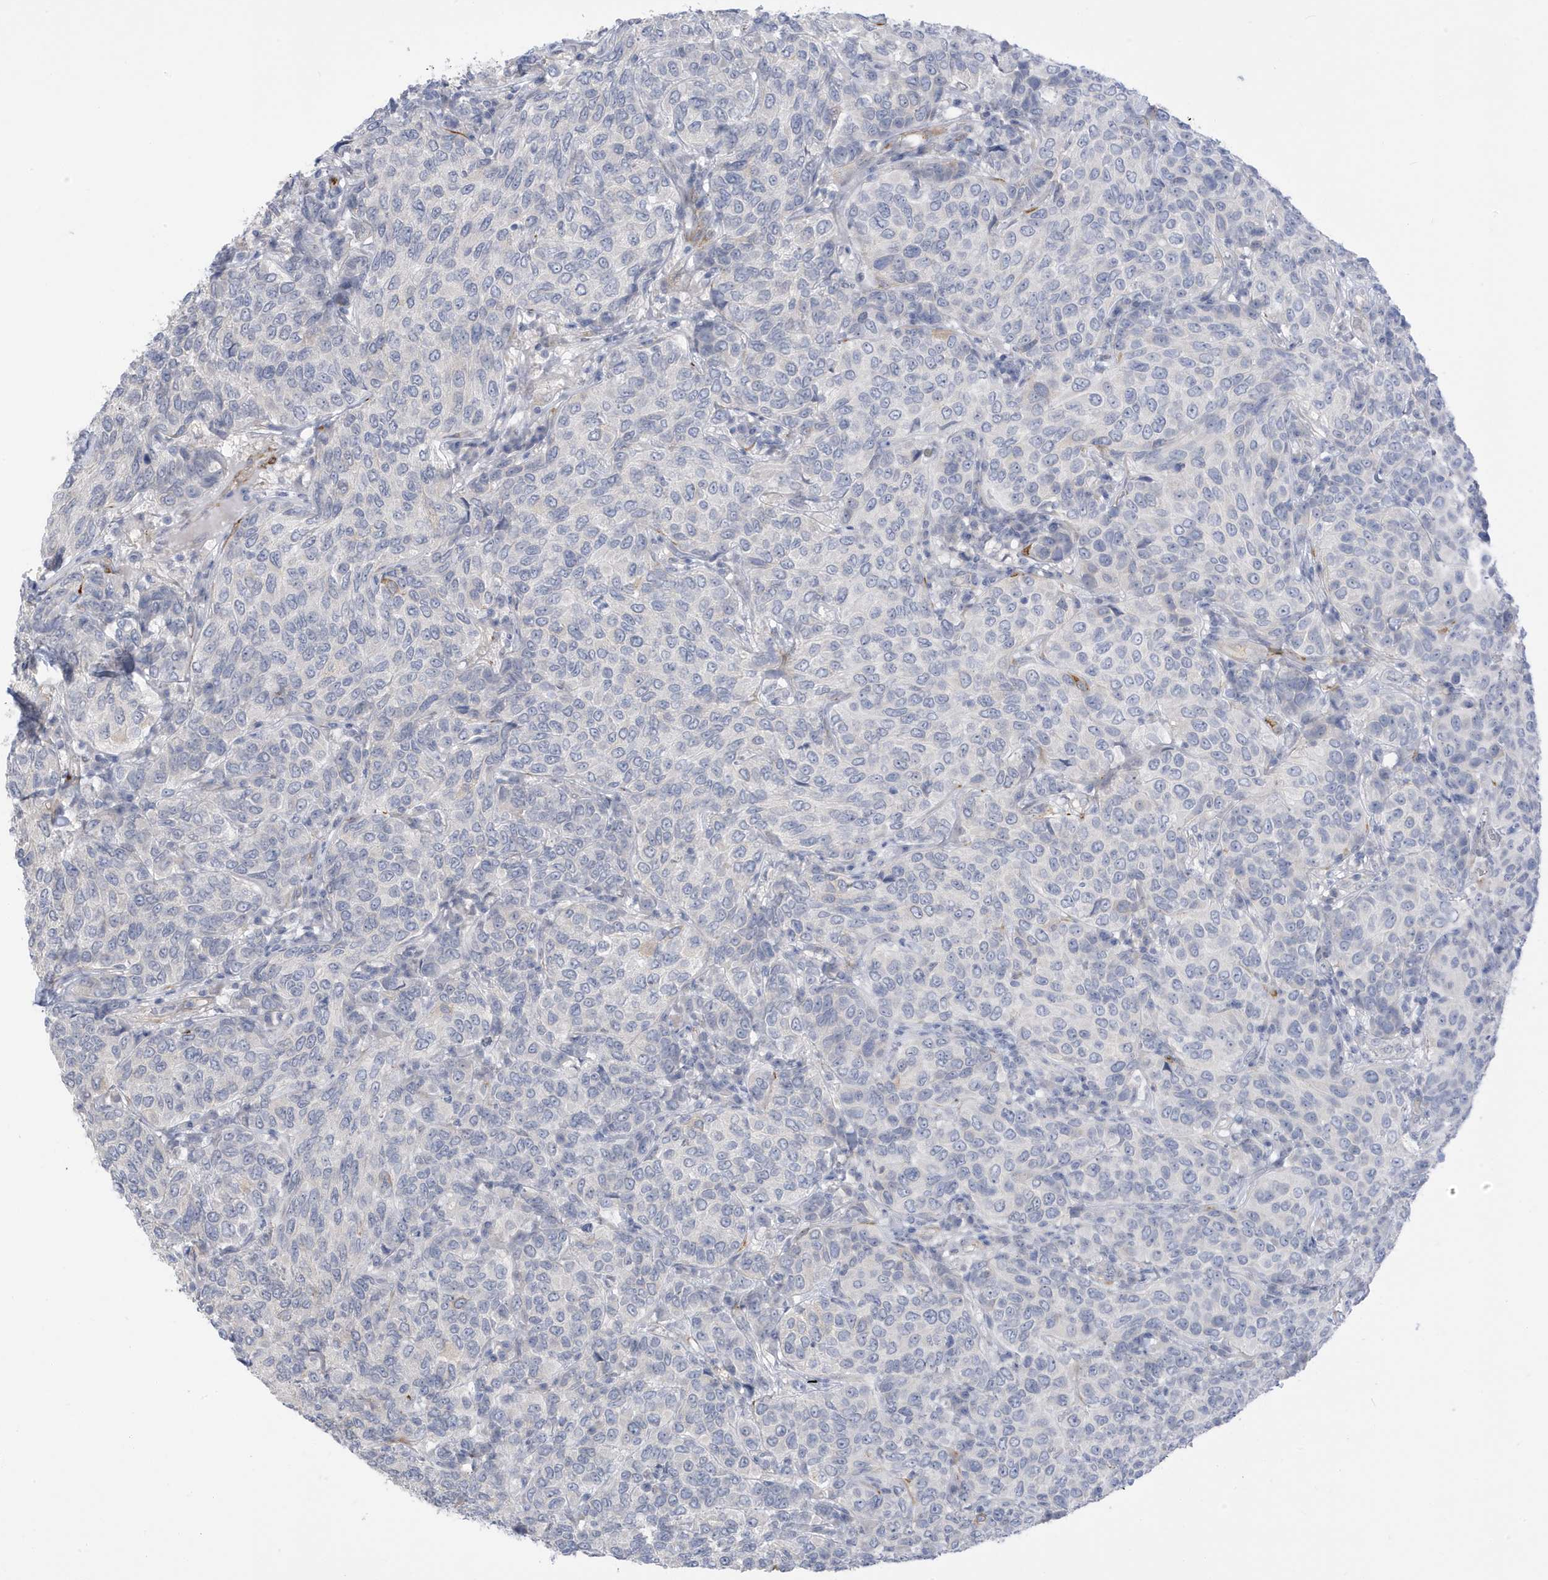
{"staining": {"intensity": "negative", "quantity": "none", "location": "none"}, "tissue": "breast cancer", "cell_type": "Tumor cells", "image_type": "cancer", "snomed": [{"axis": "morphology", "description": "Duct carcinoma"}, {"axis": "topography", "description": "Breast"}], "caption": "There is no significant staining in tumor cells of breast cancer.", "gene": "PERM1", "patient": {"sex": "female", "age": 55}}